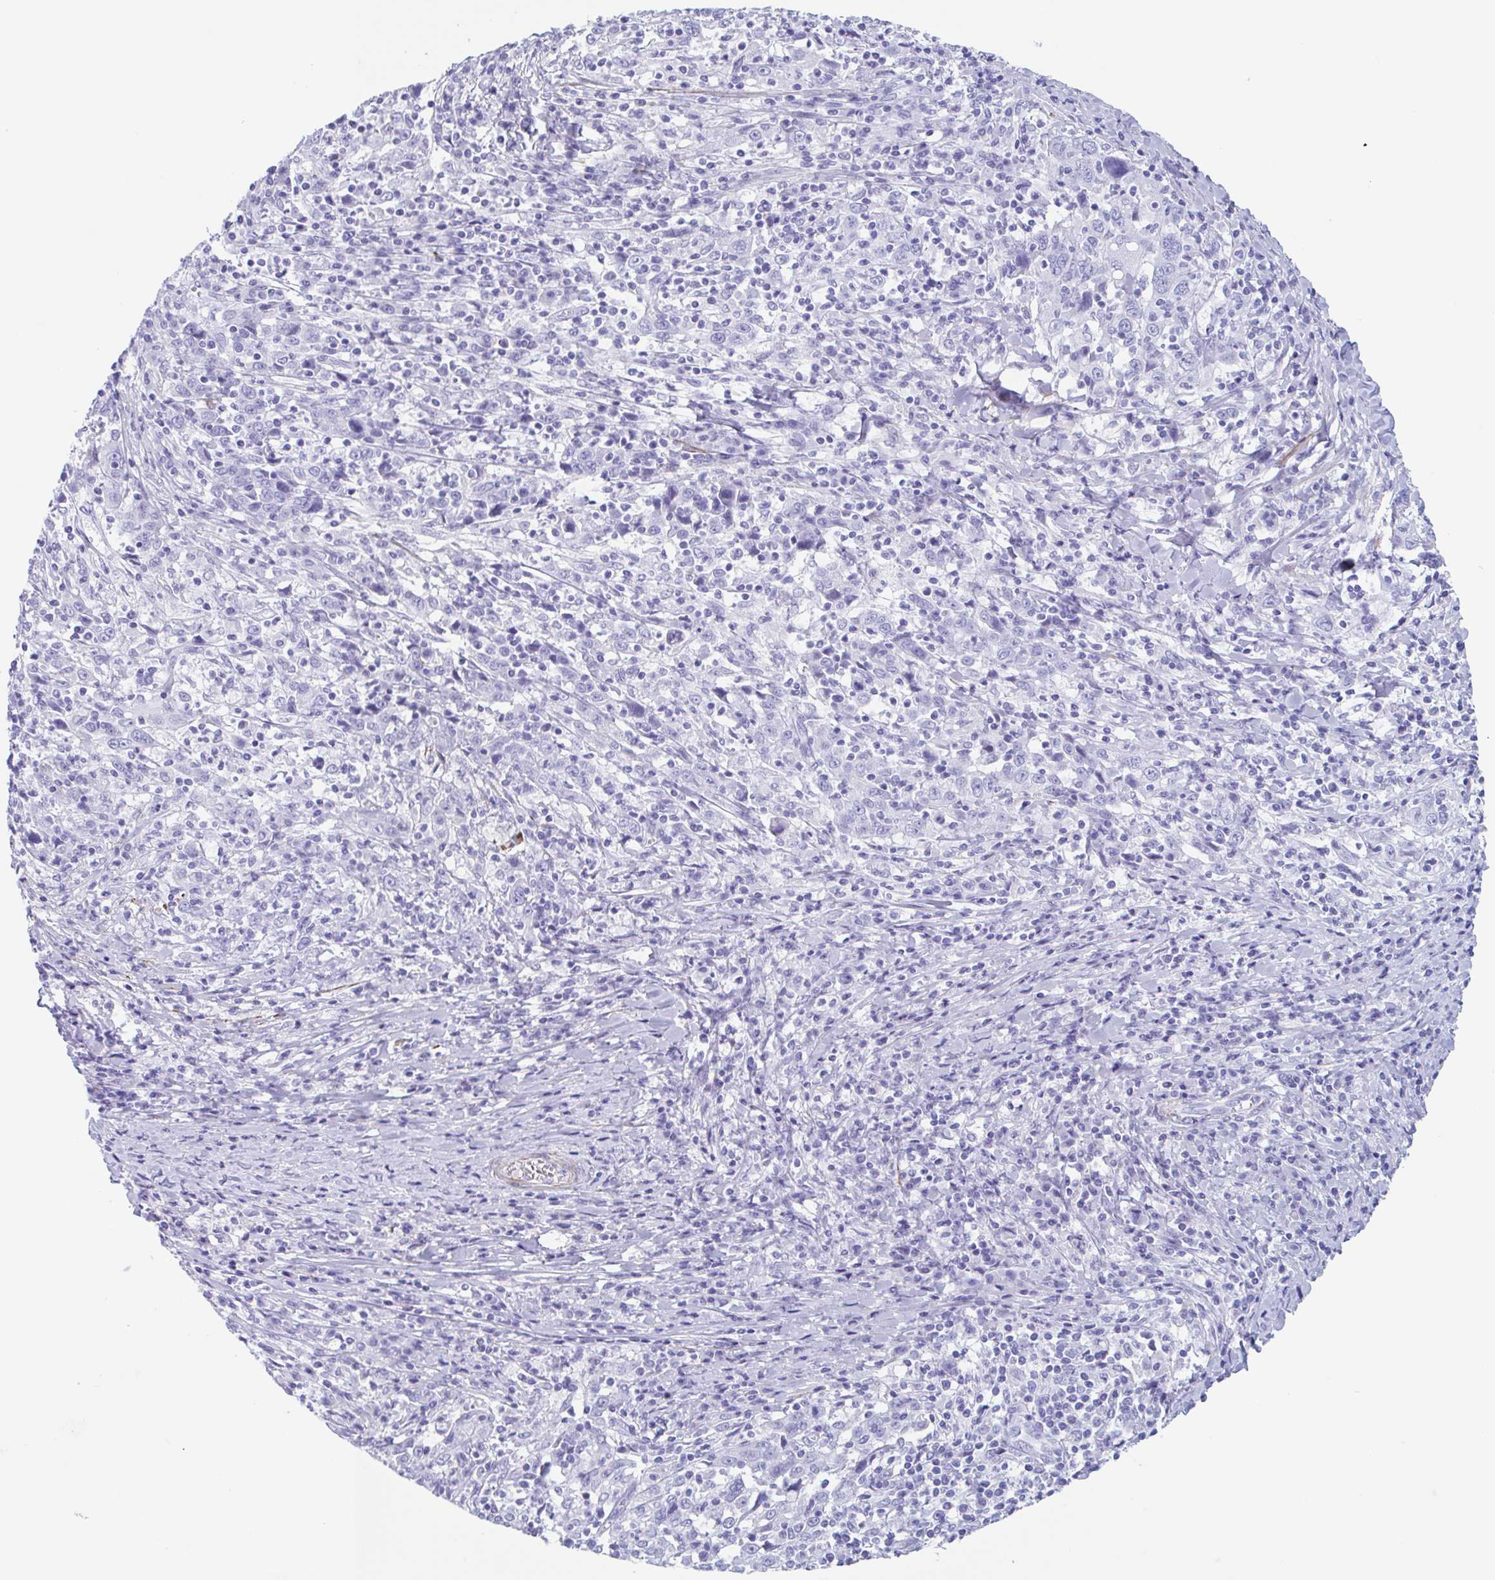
{"staining": {"intensity": "negative", "quantity": "none", "location": "none"}, "tissue": "cervical cancer", "cell_type": "Tumor cells", "image_type": "cancer", "snomed": [{"axis": "morphology", "description": "Squamous cell carcinoma, NOS"}, {"axis": "topography", "description": "Cervix"}], "caption": "A histopathology image of cervical cancer (squamous cell carcinoma) stained for a protein exhibits no brown staining in tumor cells.", "gene": "TAS2R41", "patient": {"sex": "female", "age": 46}}